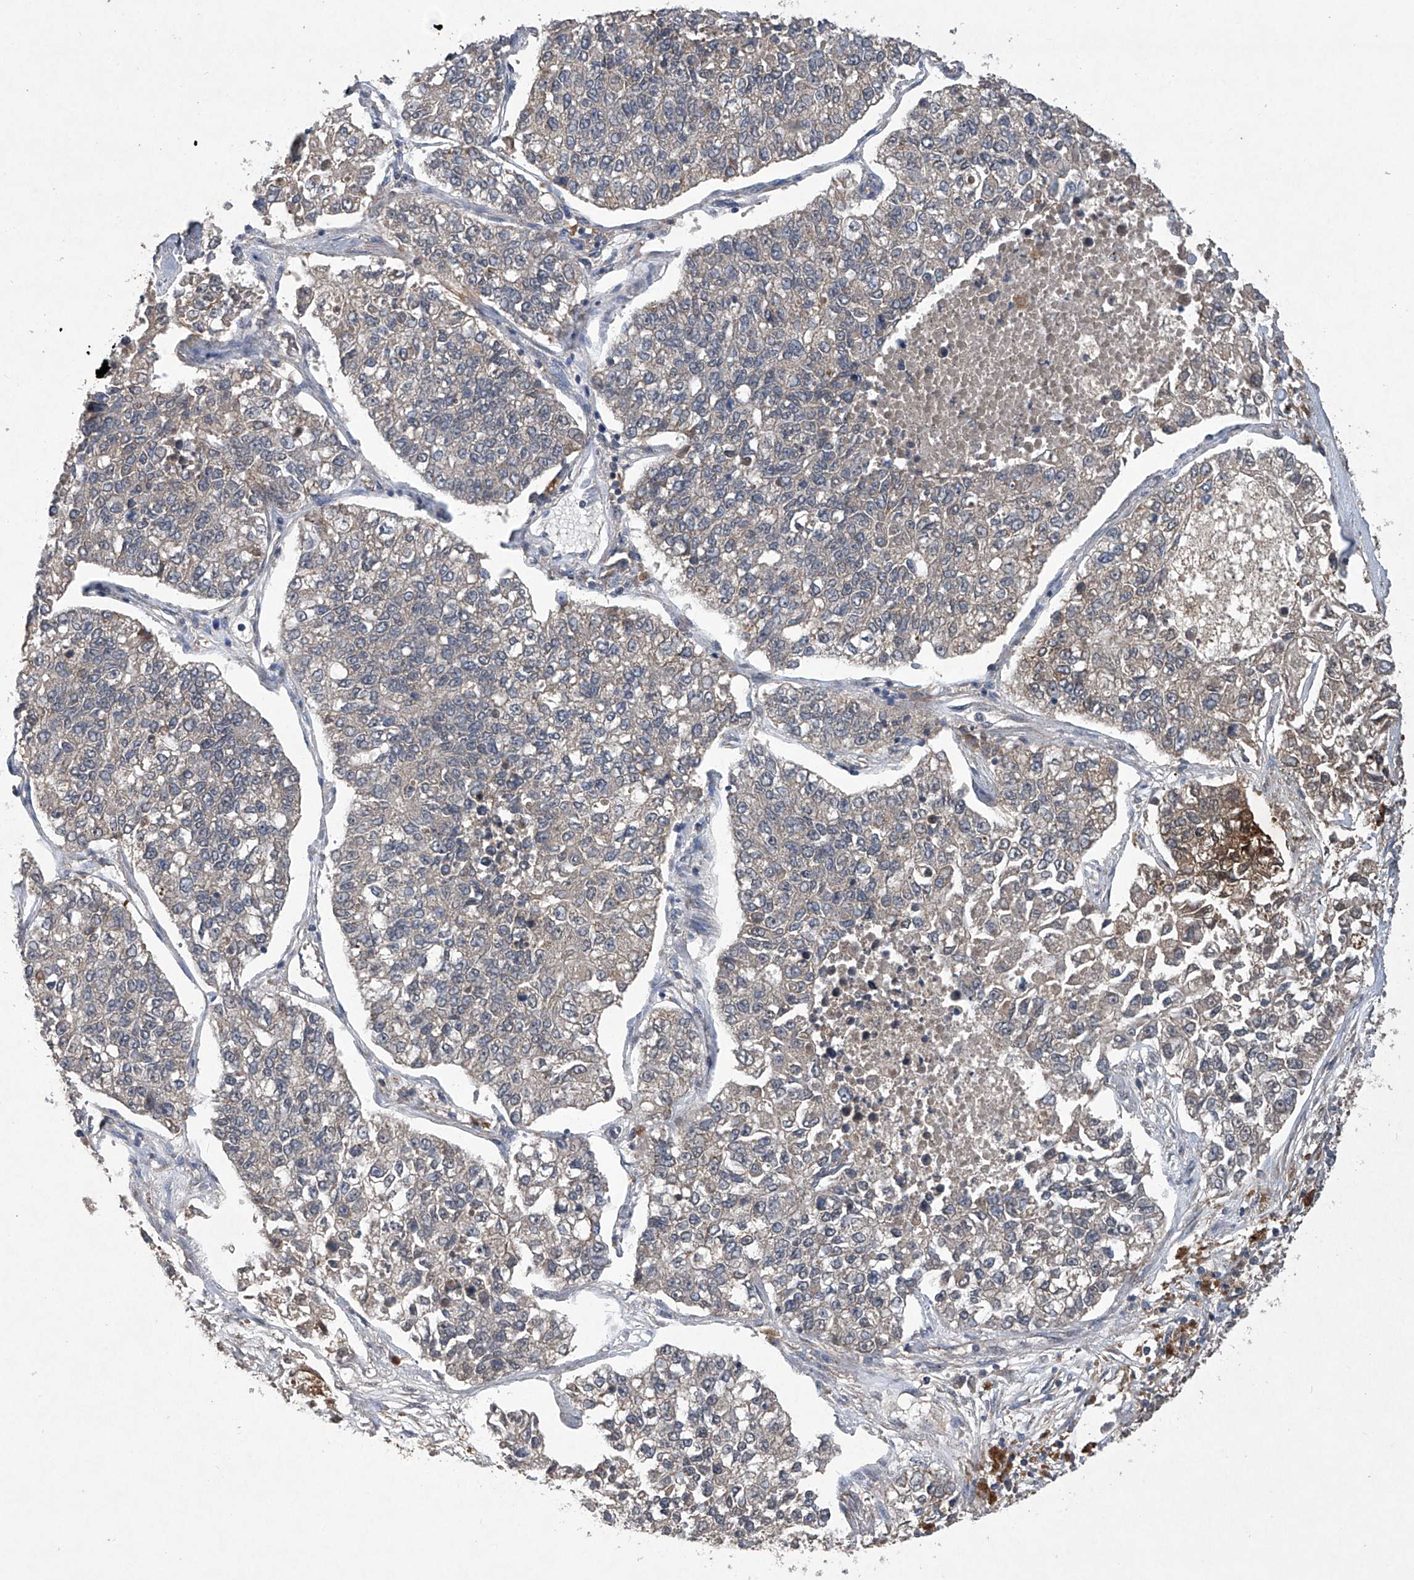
{"staining": {"intensity": "weak", "quantity": "25%-75%", "location": "cytoplasmic/membranous"}, "tissue": "lung cancer", "cell_type": "Tumor cells", "image_type": "cancer", "snomed": [{"axis": "morphology", "description": "Adenocarcinoma, NOS"}, {"axis": "topography", "description": "Lung"}], "caption": "Lung cancer (adenocarcinoma) stained for a protein (brown) exhibits weak cytoplasmic/membranous positive positivity in about 25%-75% of tumor cells.", "gene": "SUMF2", "patient": {"sex": "male", "age": 49}}